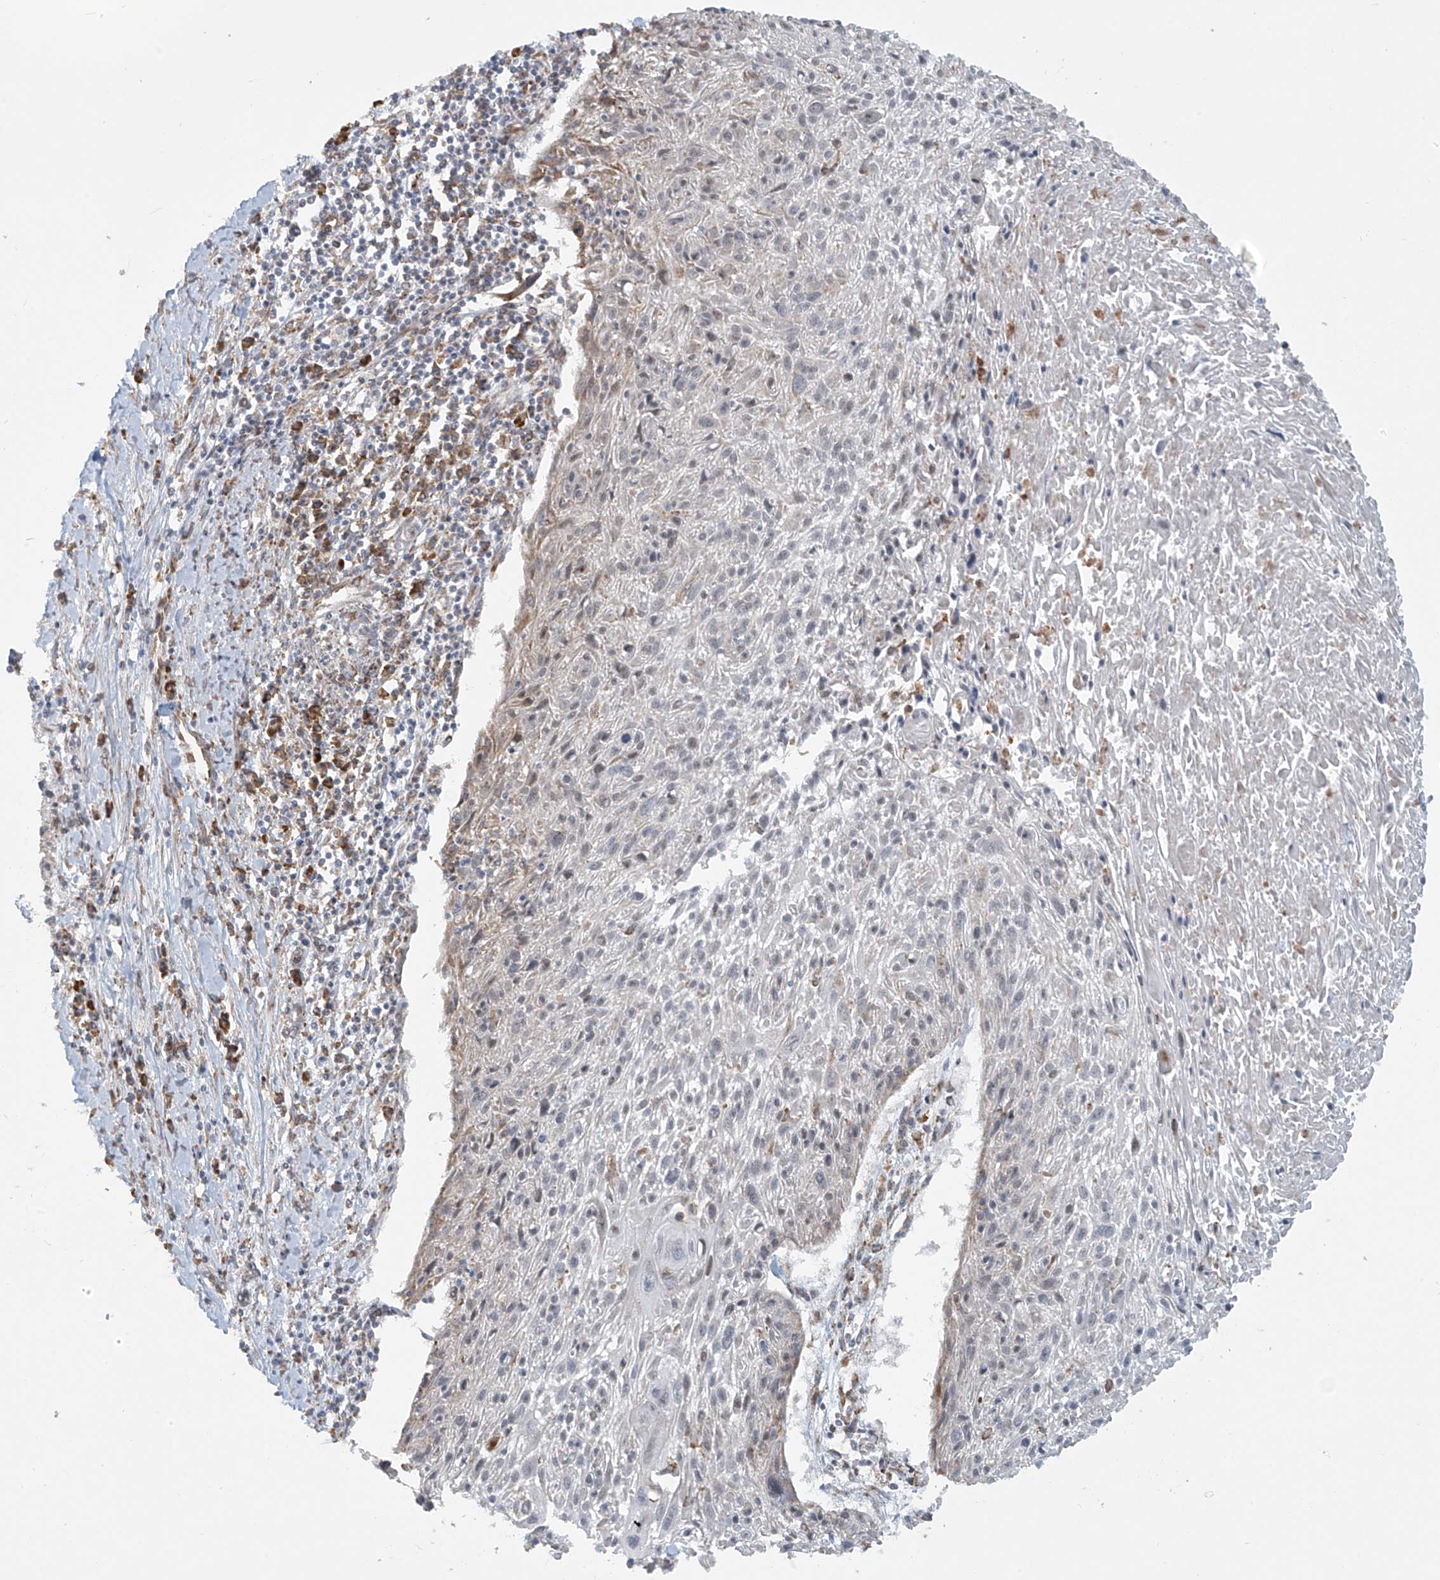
{"staining": {"intensity": "weak", "quantity": "<25%", "location": "cytoplasmic/membranous"}, "tissue": "cervical cancer", "cell_type": "Tumor cells", "image_type": "cancer", "snomed": [{"axis": "morphology", "description": "Squamous cell carcinoma, NOS"}, {"axis": "topography", "description": "Cervix"}], "caption": "The image reveals no significant staining in tumor cells of cervical squamous cell carcinoma.", "gene": "KATNIP", "patient": {"sex": "female", "age": 51}}